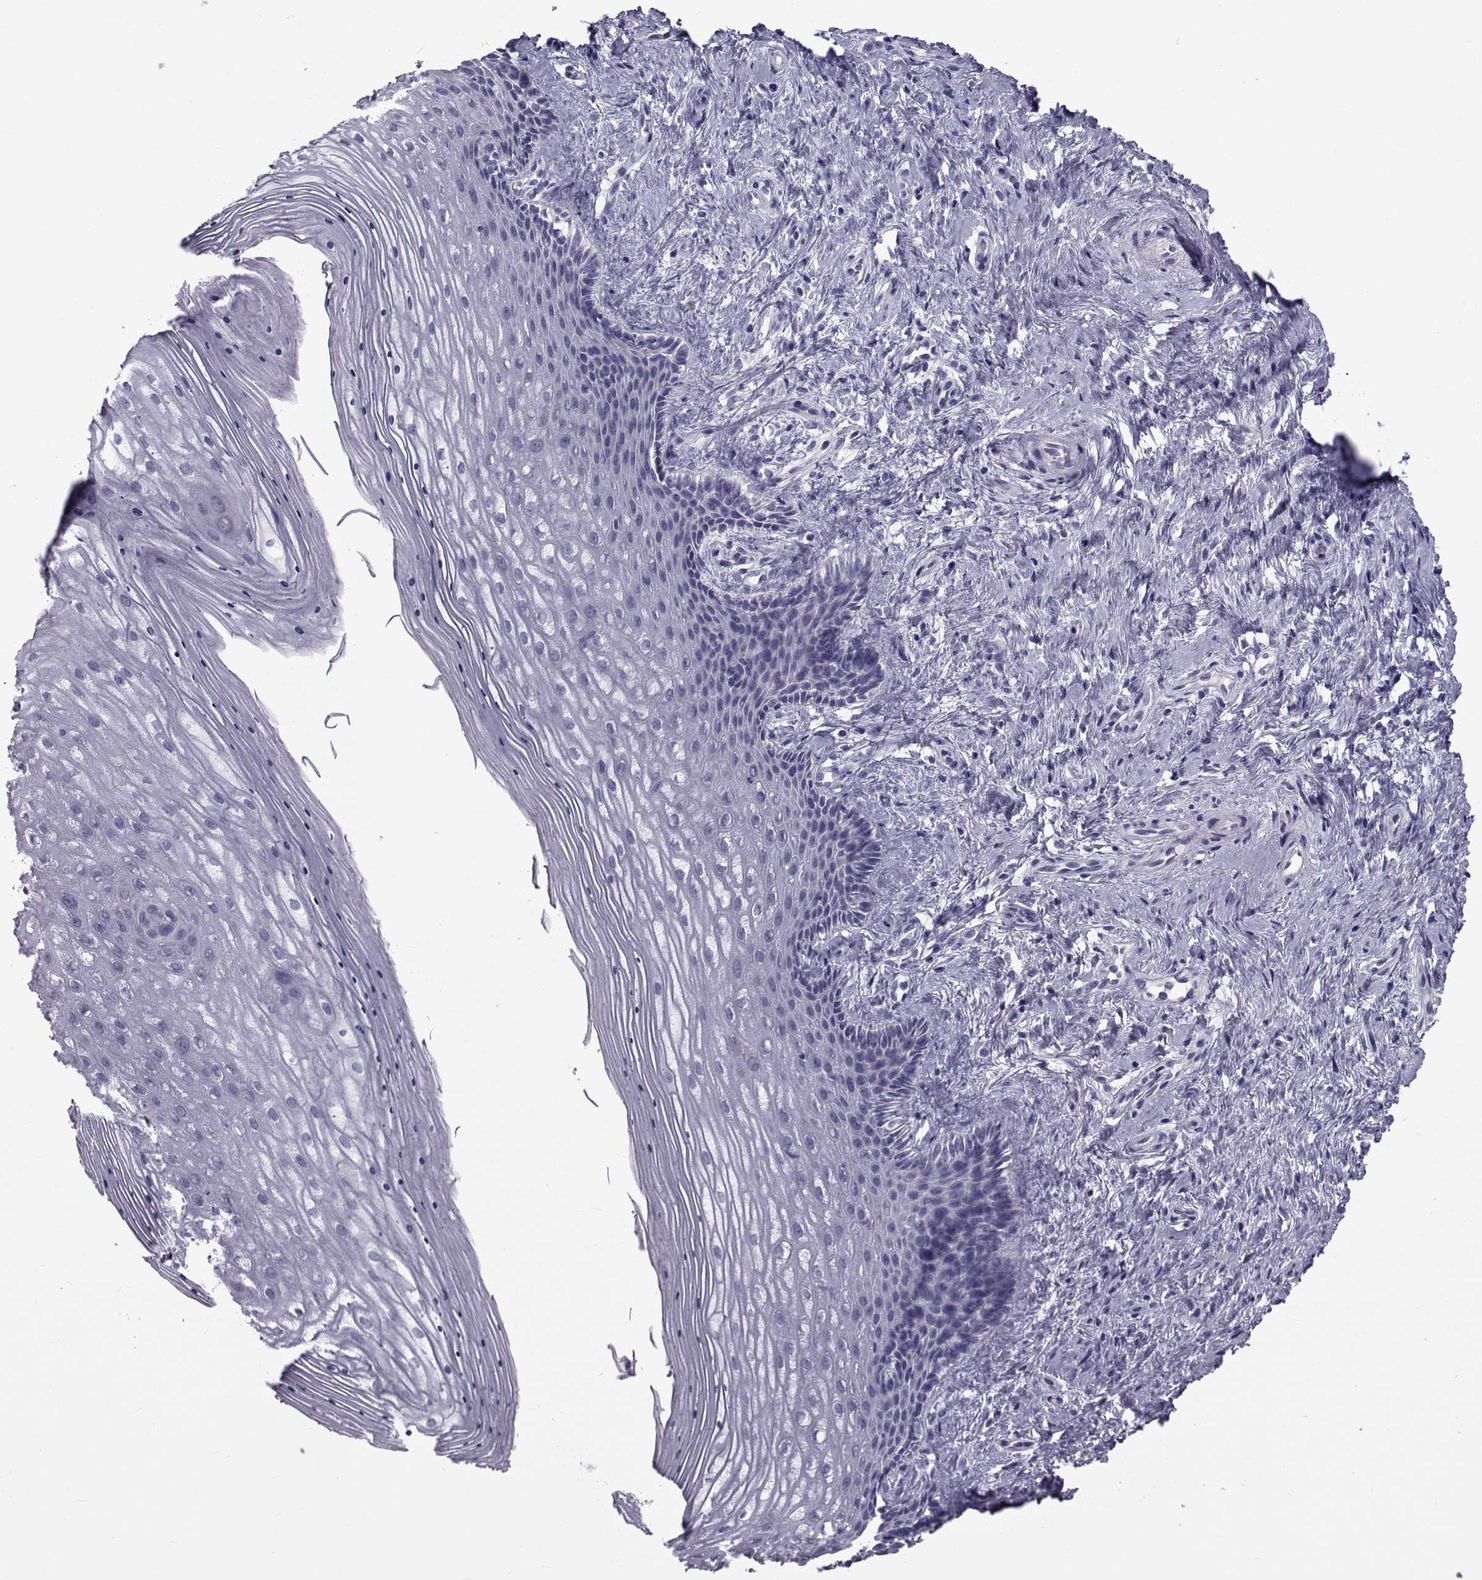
{"staining": {"intensity": "negative", "quantity": "none", "location": "none"}, "tissue": "vagina", "cell_type": "Squamous epithelial cells", "image_type": "normal", "snomed": [{"axis": "morphology", "description": "Normal tissue, NOS"}, {"axis": "topography", "description": "Vagina"}], "caption": "There is no significant positivity in squamous epithelial cells of vagina. (DAB IHC visualized using brightfield microscopy, high magnification).", "gene": "FDXR", "patient": {"sex": "female", "age": 42}}